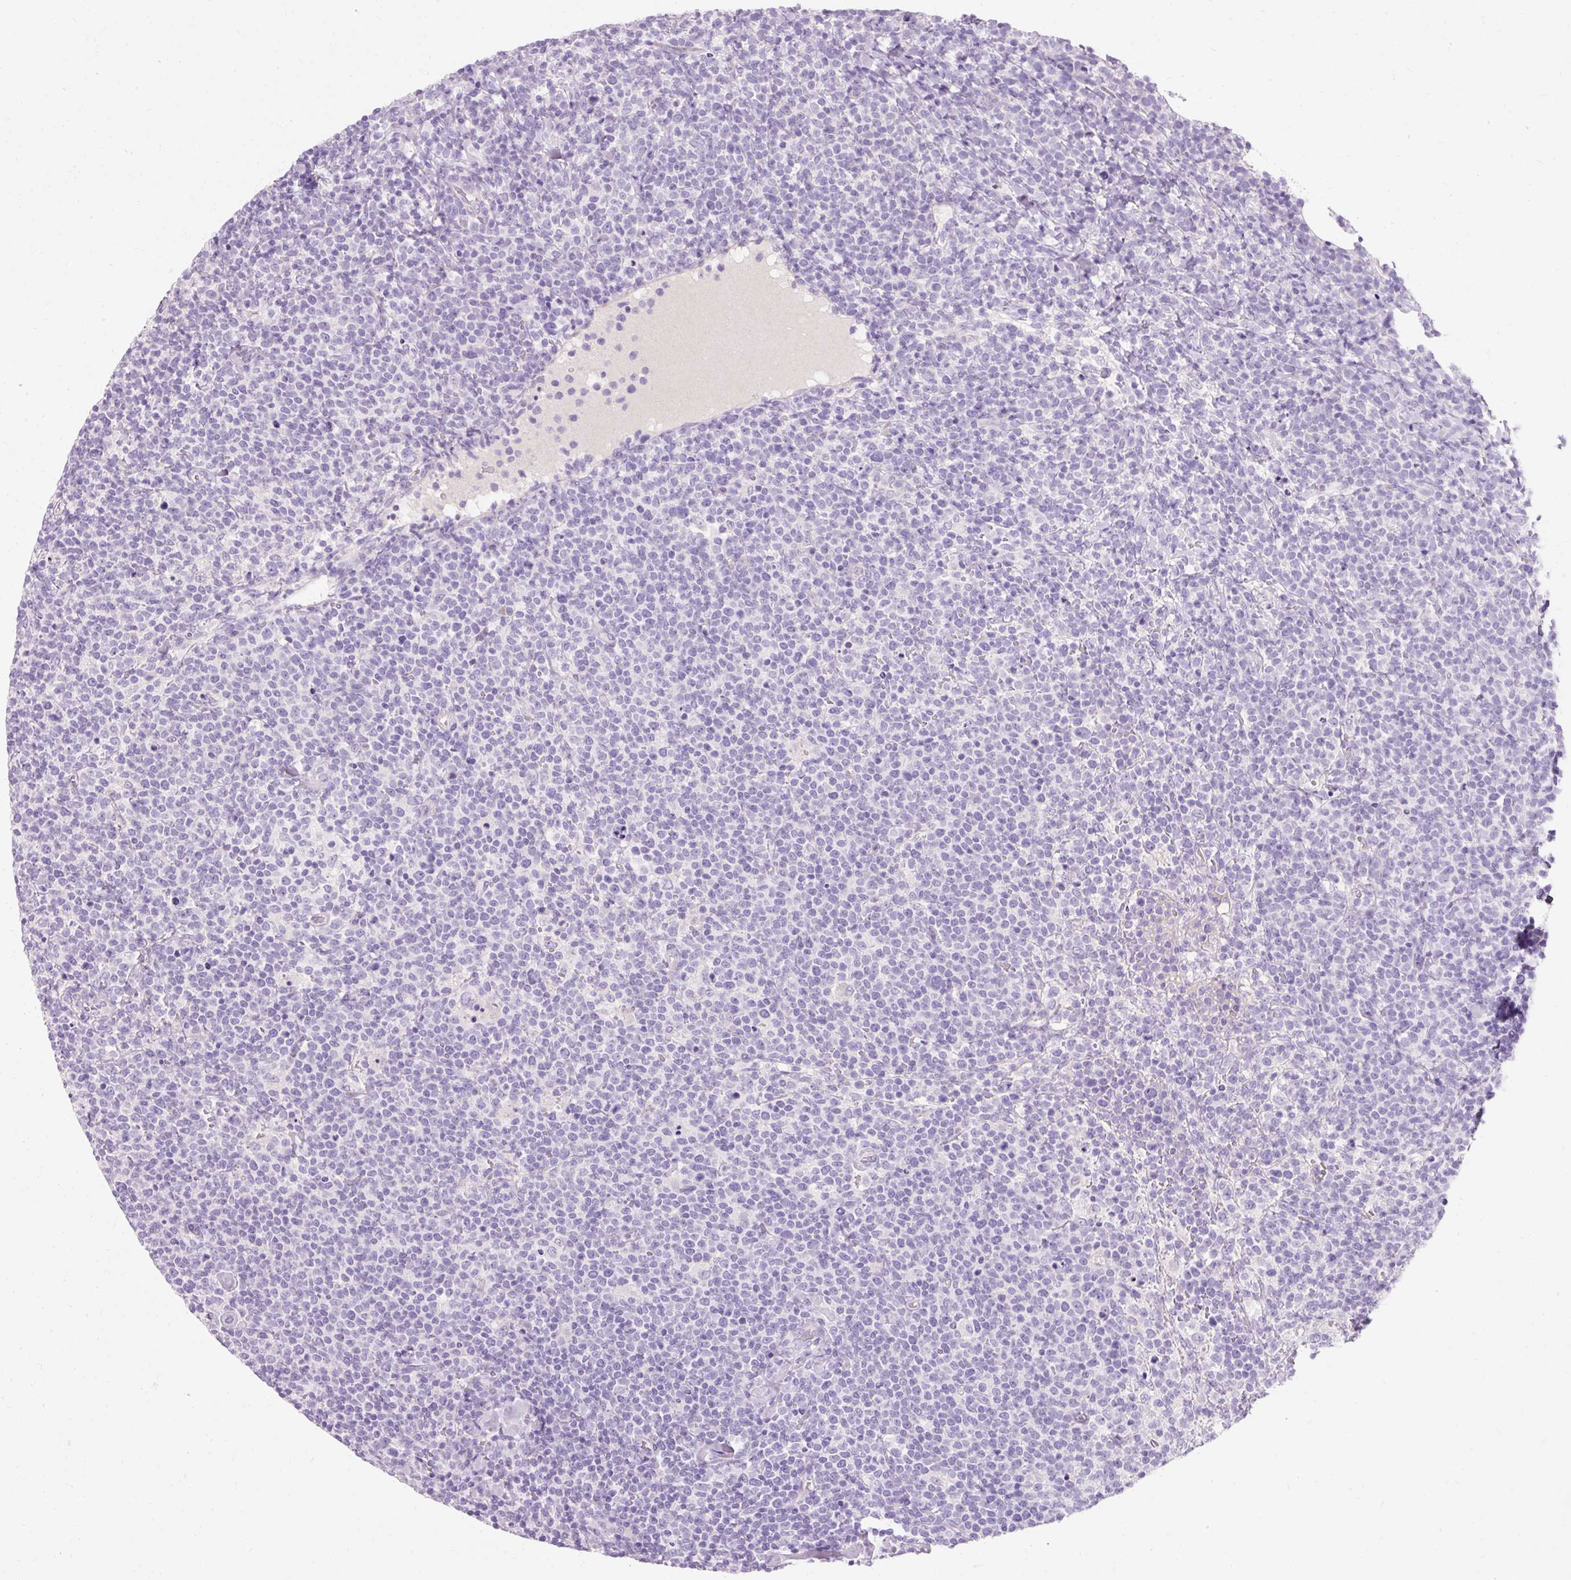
{"staining": {"intensity": "negative", "quantity": "none", "location": "none"}, "tissue": "lymphoma", "cell_type": "Tumor cells", "image_type": "cancer", "snomed": [{"axis": "morphology", "description": "Malignant lymphoma, non-Hodgkin's type, High grade"}, {"axis": "topography", "description": "Lymph node"}], "caption": "DAB immunohistochemical staining of lymphoma shows no significant positivity in tumor cells.", "gene": "TMEM213", "patient": {"sex": "male", "age": 61}}